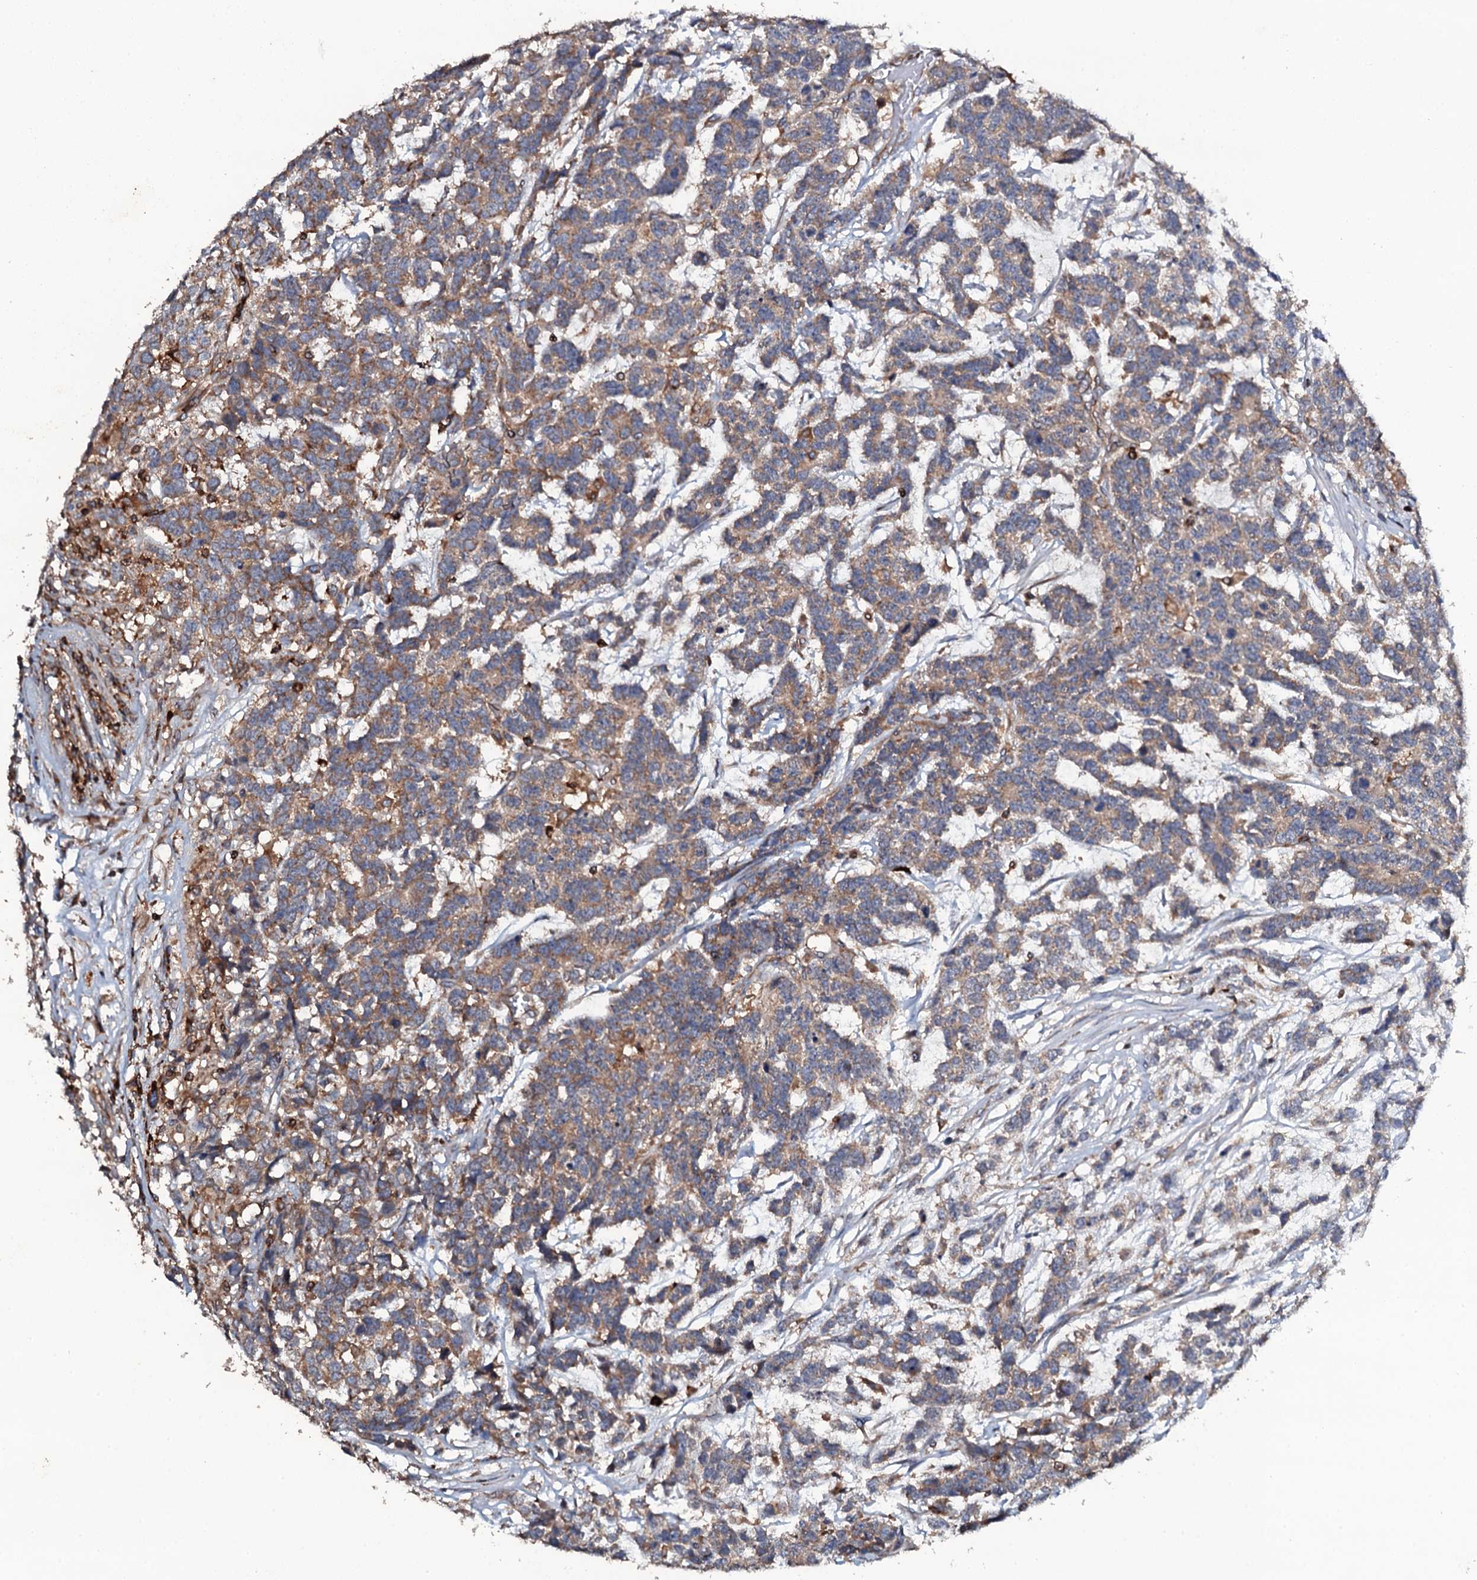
{"staining": {"intensity": "moderate", "quantity": ">75%", "location": "cytoplasmic/membranous"}, "tissue": "testis cancer", "cell_type": "Tumor cells", "image_type": "cancer", "snomed": [{"axis": "morphology", "description": "Carcinoma, Embryonal, NOS"}, {"axis": "topography", "description": "Testis"}], "caption": "Immunohistochemistry (IHC) (DAB (3,3'-diaminobenzidine)) staining of embryonal carcinoma (testis) exhibits moderate cytoplasmic/membranous protein positivity in approximately >75% of tumor cells.", "gene": "GRK2", "patient": {"sex": "male", "age": 26}}